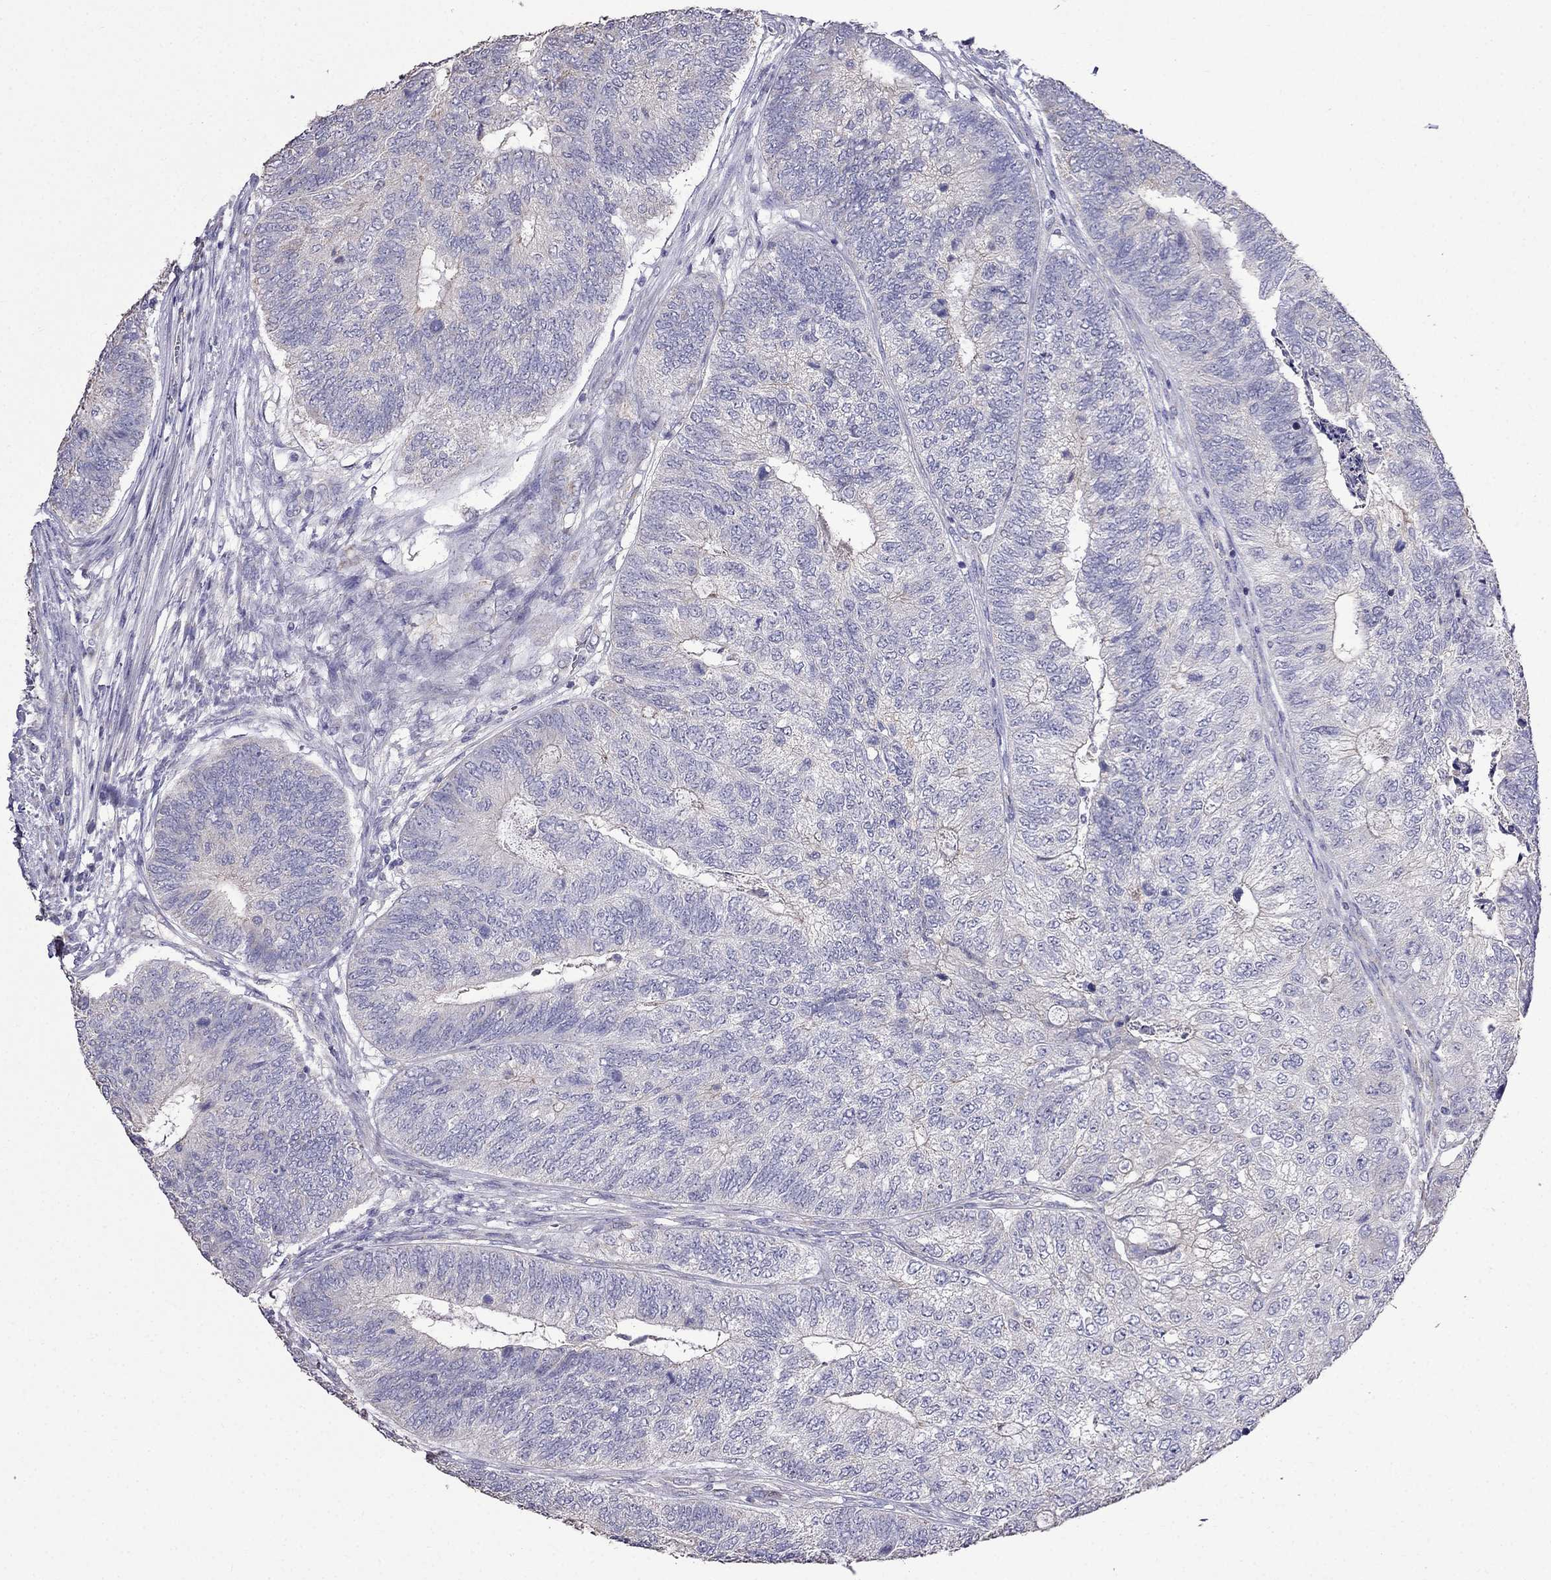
{"staining": {"intensity": "negative", "quantity": "none", "location": "none"}, "tissue": "colorectal cancer", "cell_type": "Tumor cells", "image_type": "cancer", "snomed": [{"axis": "morphology", "description": "Adenocarcinoma, NOS"}, {"axis": "topography", "description": "Colon"}], "caption": "Histopathology image shows no protein positivity in tumor cells of colorectal adenocarcinoma tissue. (DAB (3,3'-diaminobenzidine) IHC with hematoxylin counter stain).", "gene": "AK5", "patient": {"sex": "female", "age": 67}}